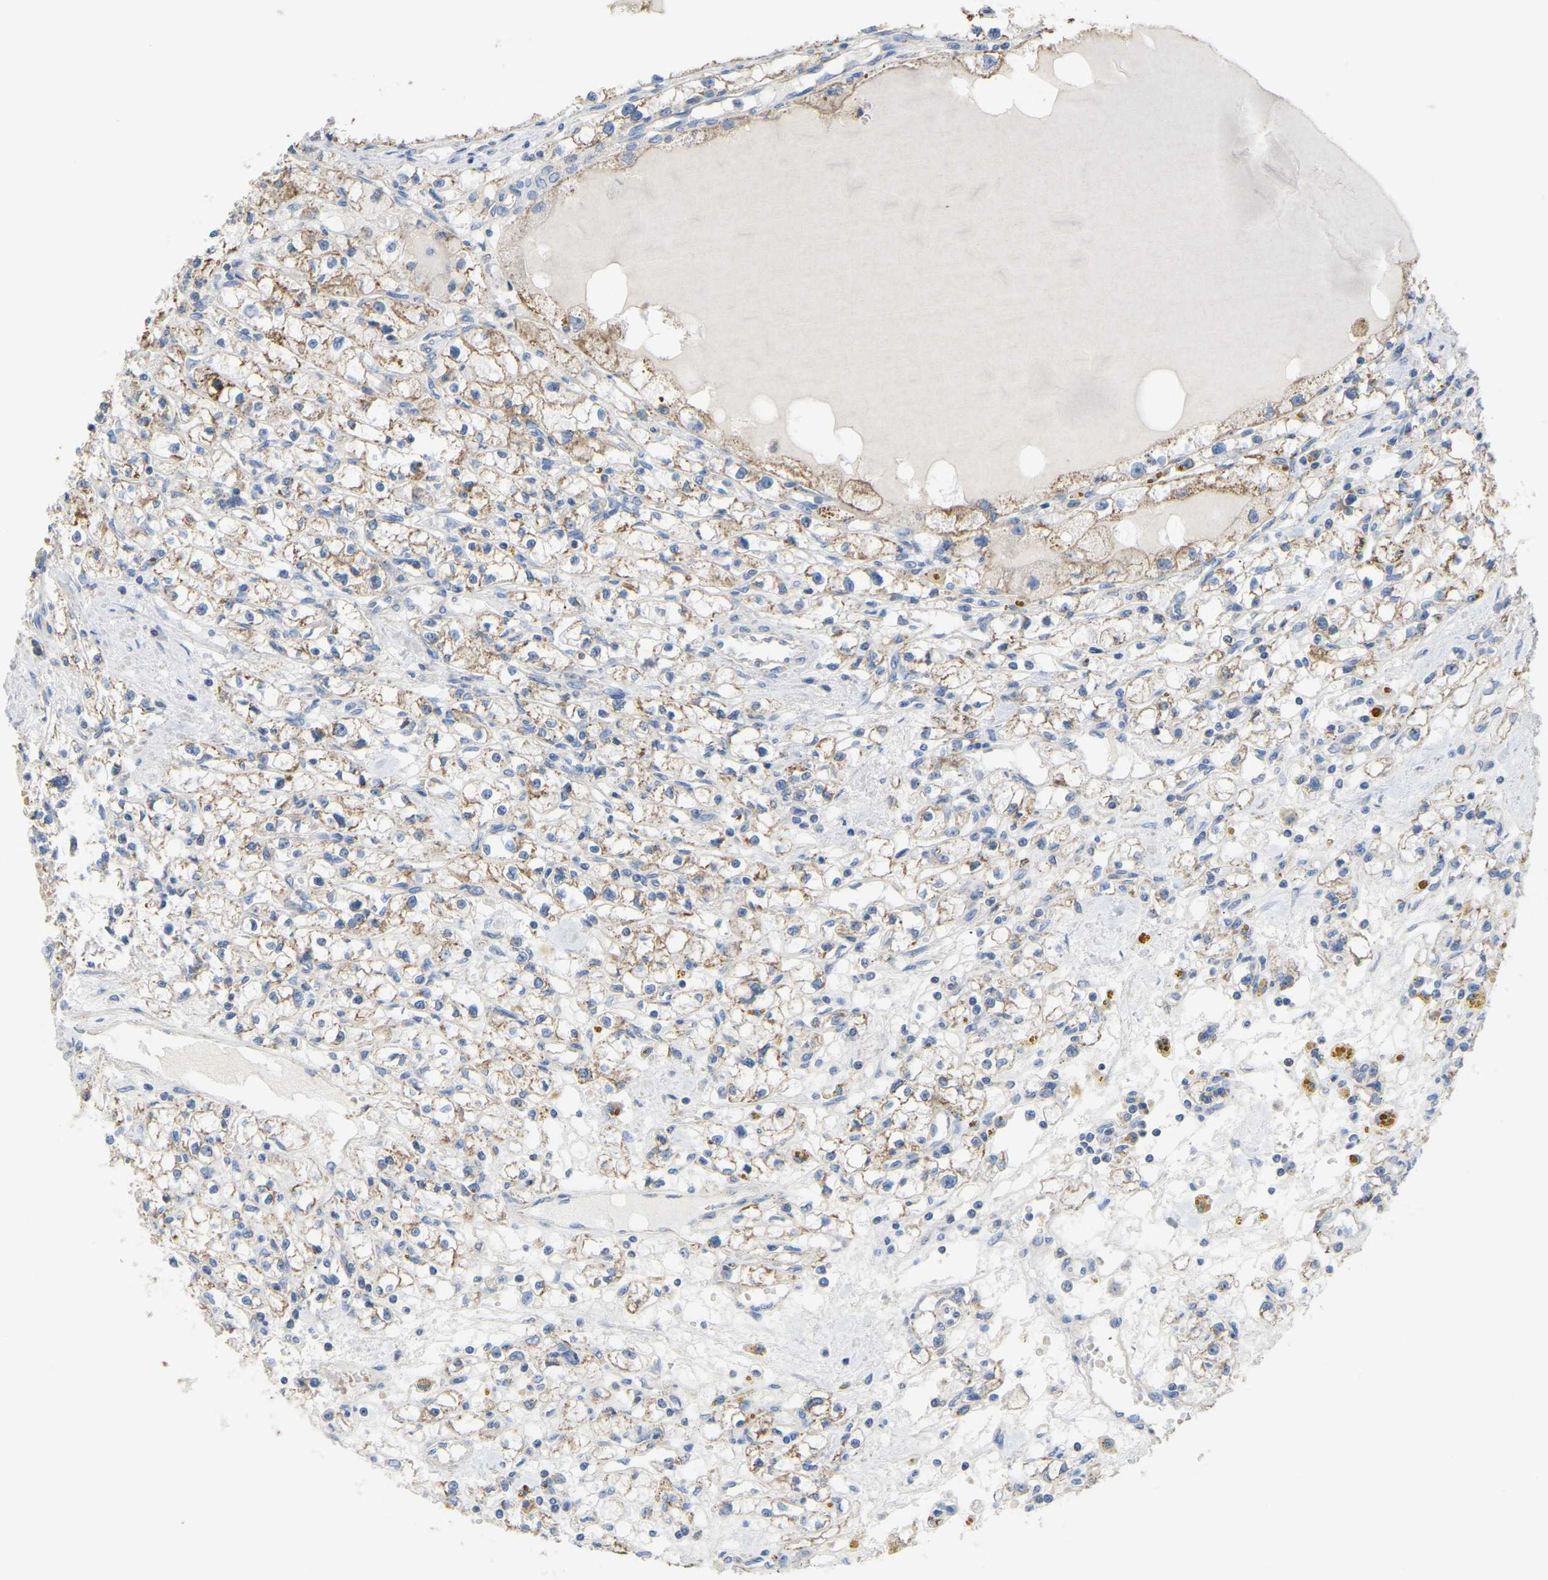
{"staining": {"intensity": "weak", "quantity": ">75%", "location": "cytoplasmic/membranous"}, "tissue": "renal cancer", "cell_type": "Tumor cells", "image_type": "cancer", "snomed": [{"axis": "morphology", "description": "Adenocarcinoma, NOS"}, {"axis": "topography", "description": "Kidney"}], "caption": "Adenocarcinoma (renal) was stained to show a protein in brown. There is low levels of weak cytoplasmic/membranous positivity in about >75% of tumor cells.", "gene": "SERPINB5", "patient": {"sex": "male", "age": 56}}